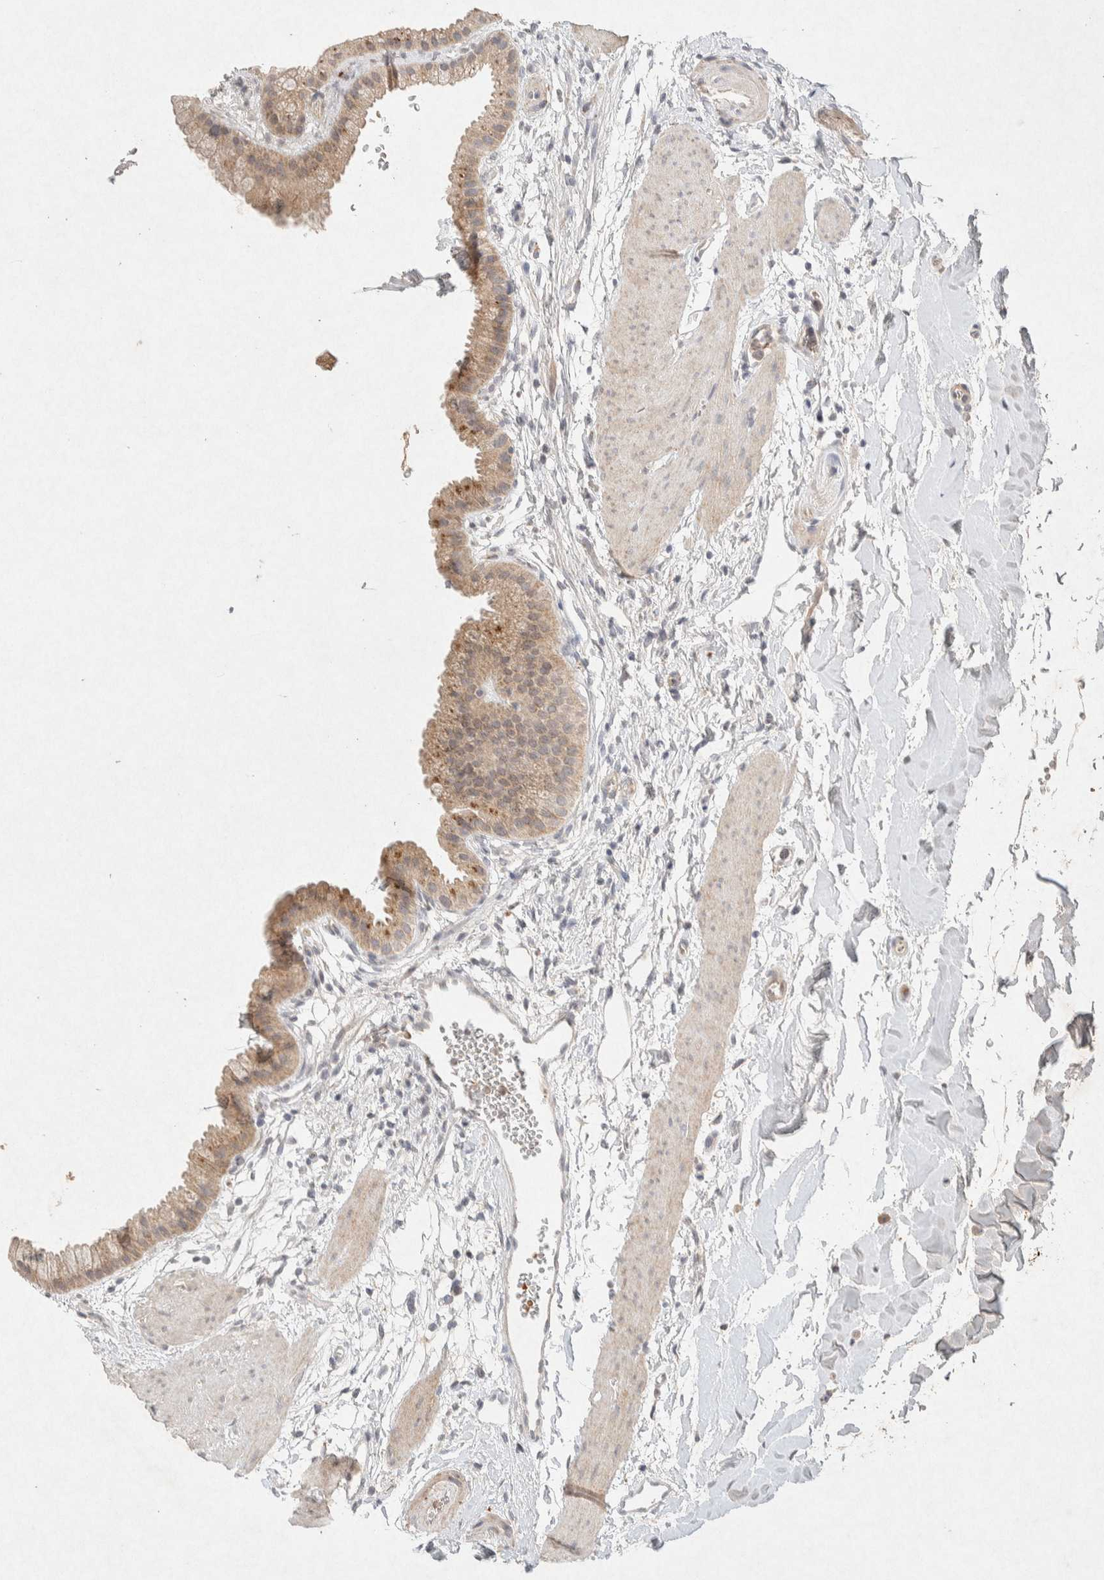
{"staining": {"intensity": "strong", "quantity": ">75%", "location": "cytoplasmic/membranous"}, "tissue": "gallbladder", "cell_type": "Glandular cells", "image_type": "normal", "snomed": [{"axis": "morphology", "description": "Normal tissue, NOS"}, {"axis": "topography", "description": "Gallbladder"}], "caption": "Gallbladder stained for a protein demonstrates strong cytoplasmic/membranous positivity in glandular cells. (DAB (3,3'-diaminobenzidine) = brown stain, brightfield microscopy at high magnification).", "gene": "GNAI1", "patient": {"sex": "female", "age": 64}}